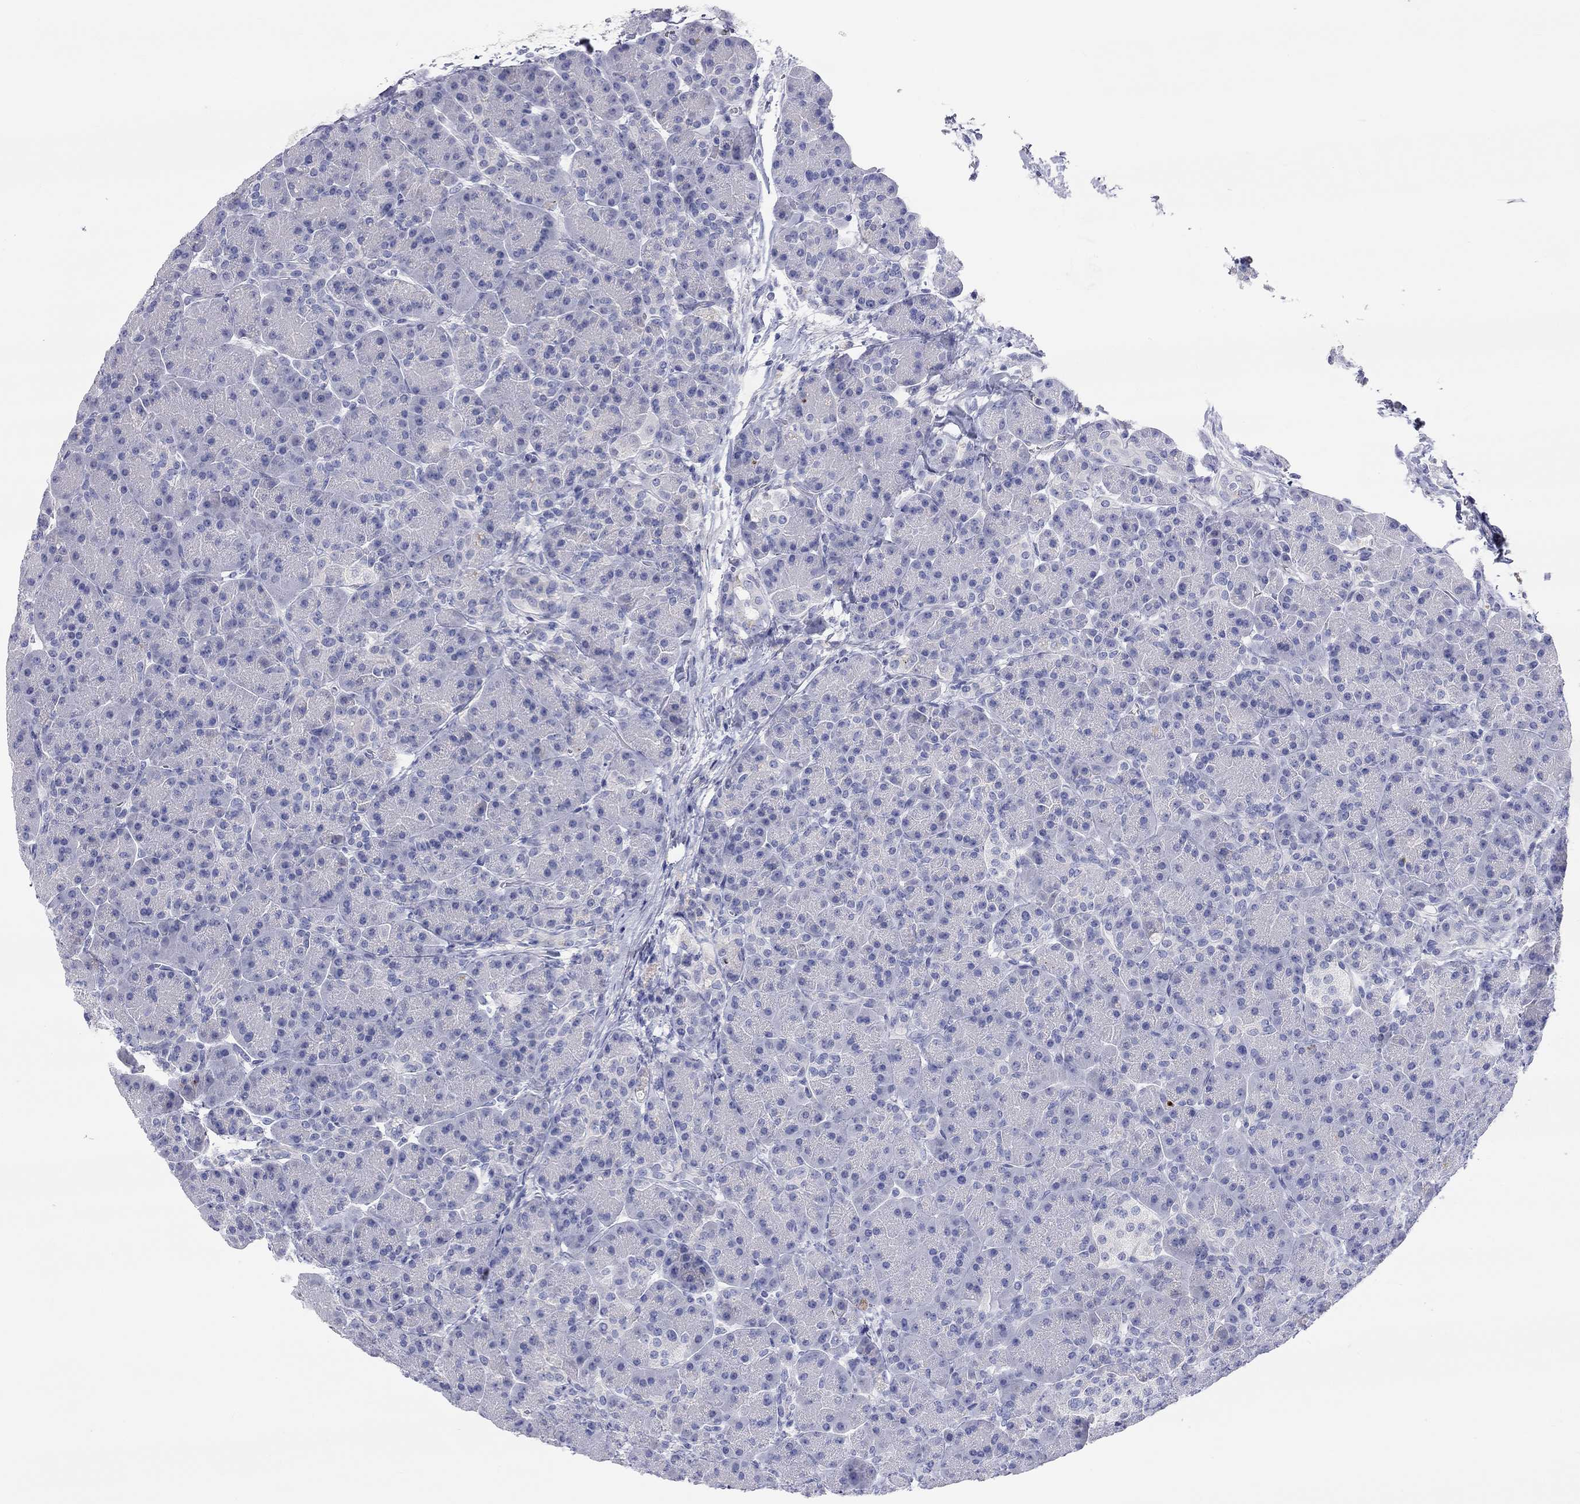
{"staining": {"intensity": "negative", "quantity": "none", "location": "none"}, "tissue": "pancreas", "cell_type": "Exocrine glandular cells", "image_type": "normal", "snomed": [{"axis": "morphology", "description": "Normal tissue, NOS"}, {"axis": "topography", "description": "Pancreas"}], "caption": "This photomicrograph is of unremarkable pancreas stained with IHC to label a protein in brown with the nuclei are counter-stained blue. There is no positivity in exocrine glandular cells.", "gene": "ST7L", "patient": {"sex": "female", "age": 63}}